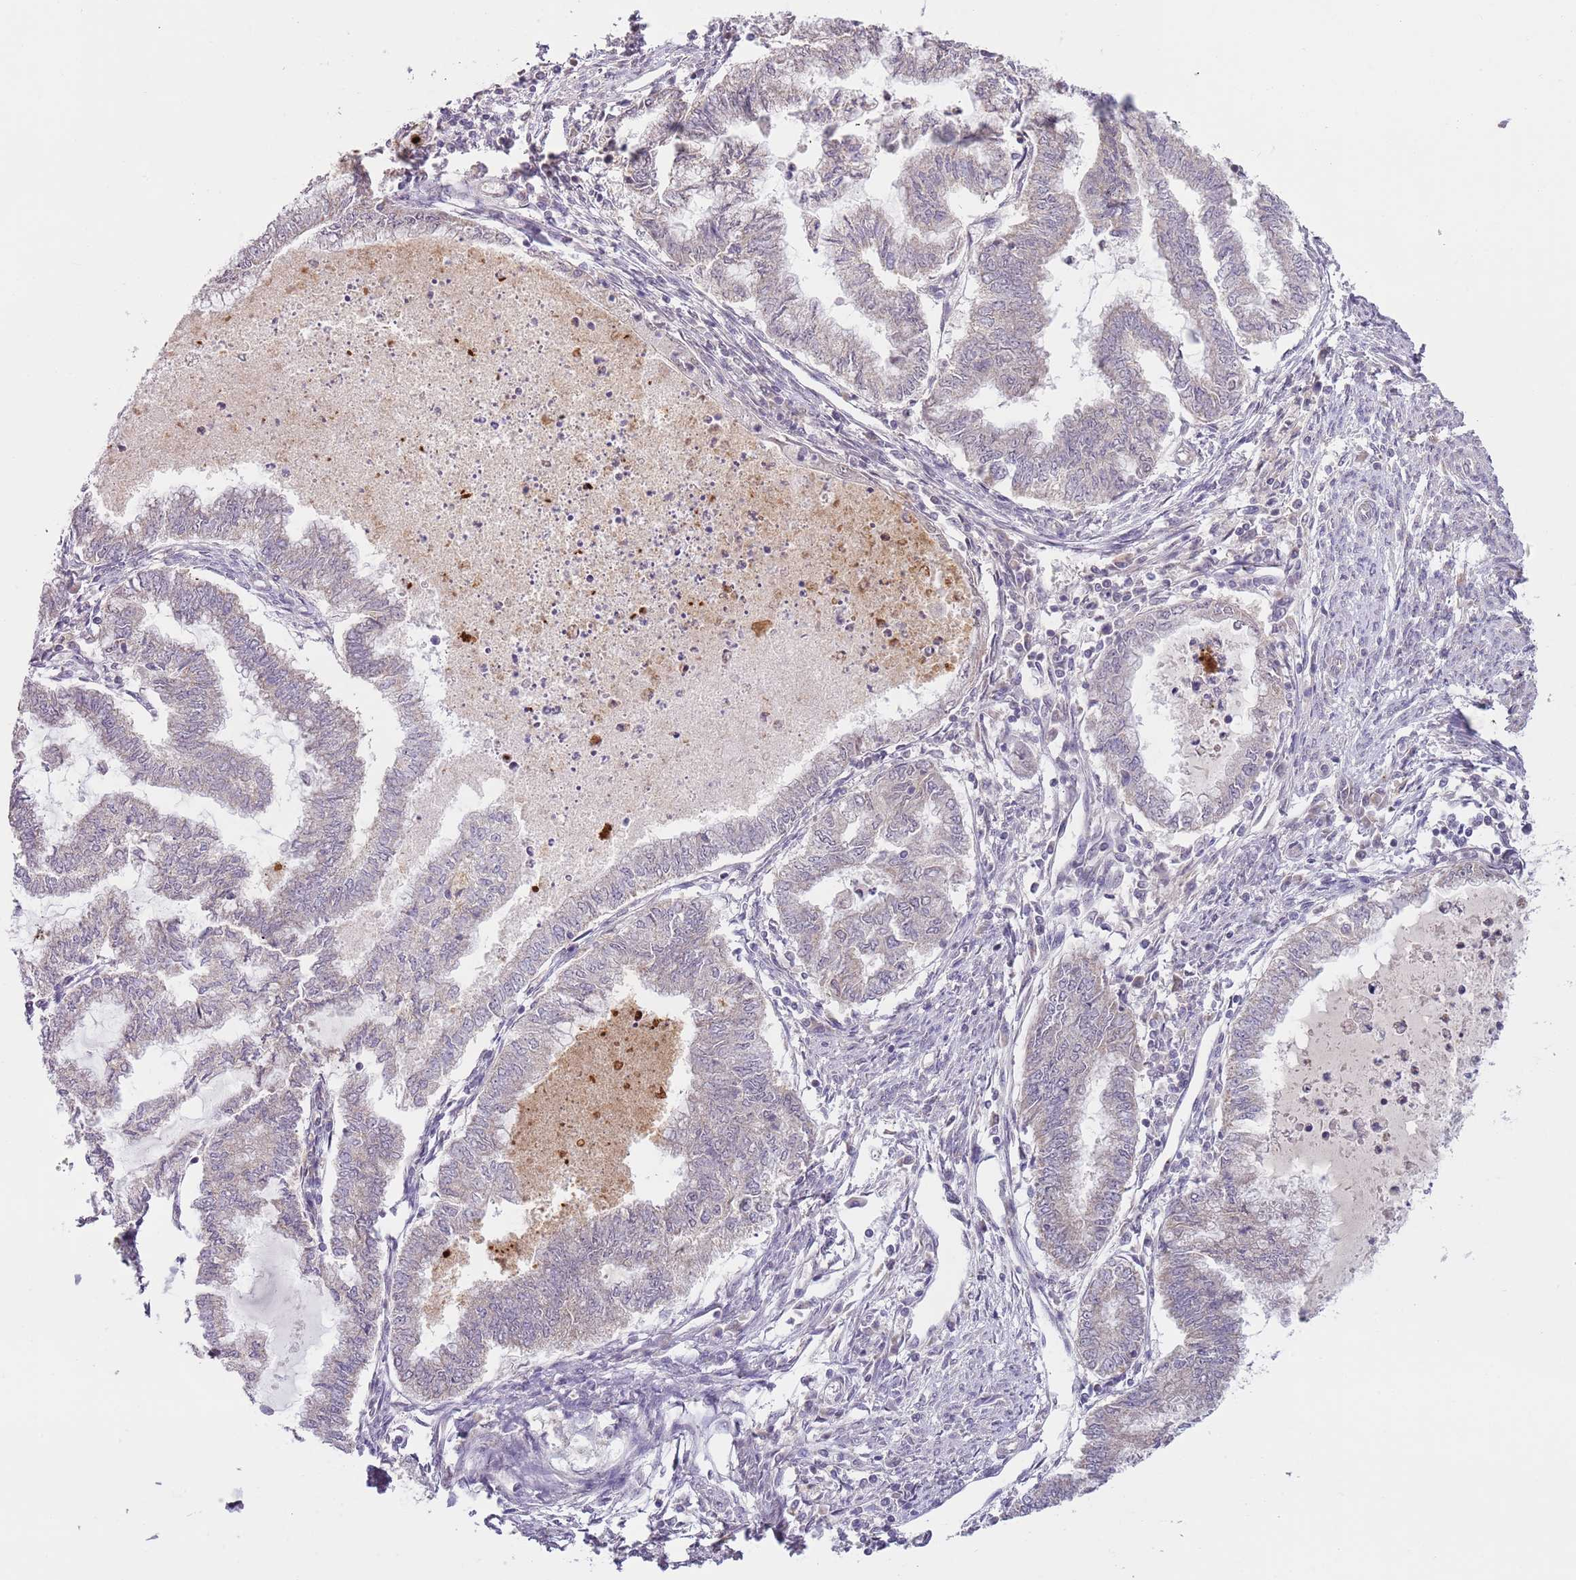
{"staining": {"intensity": "negative", "quantity": "none", "location": "none"}, "tissue": "endometrial cancer", "cell_type": "Tumor cells", "image_type": "cancer", "snomed": [{"axis": "morphology", "description": "Adenocarcinoma, NOS"}, {"axis": "topography", "description": "Endometrium"}], "caption": "DAB (3,3'-diaminobenzidine) immunohistochemical staining of human endometrial adenocarcinoma reveals no significant positivity in tumor cells.", "gene": "SKOR2", "patient": {"sex": "female", "age": 79}}